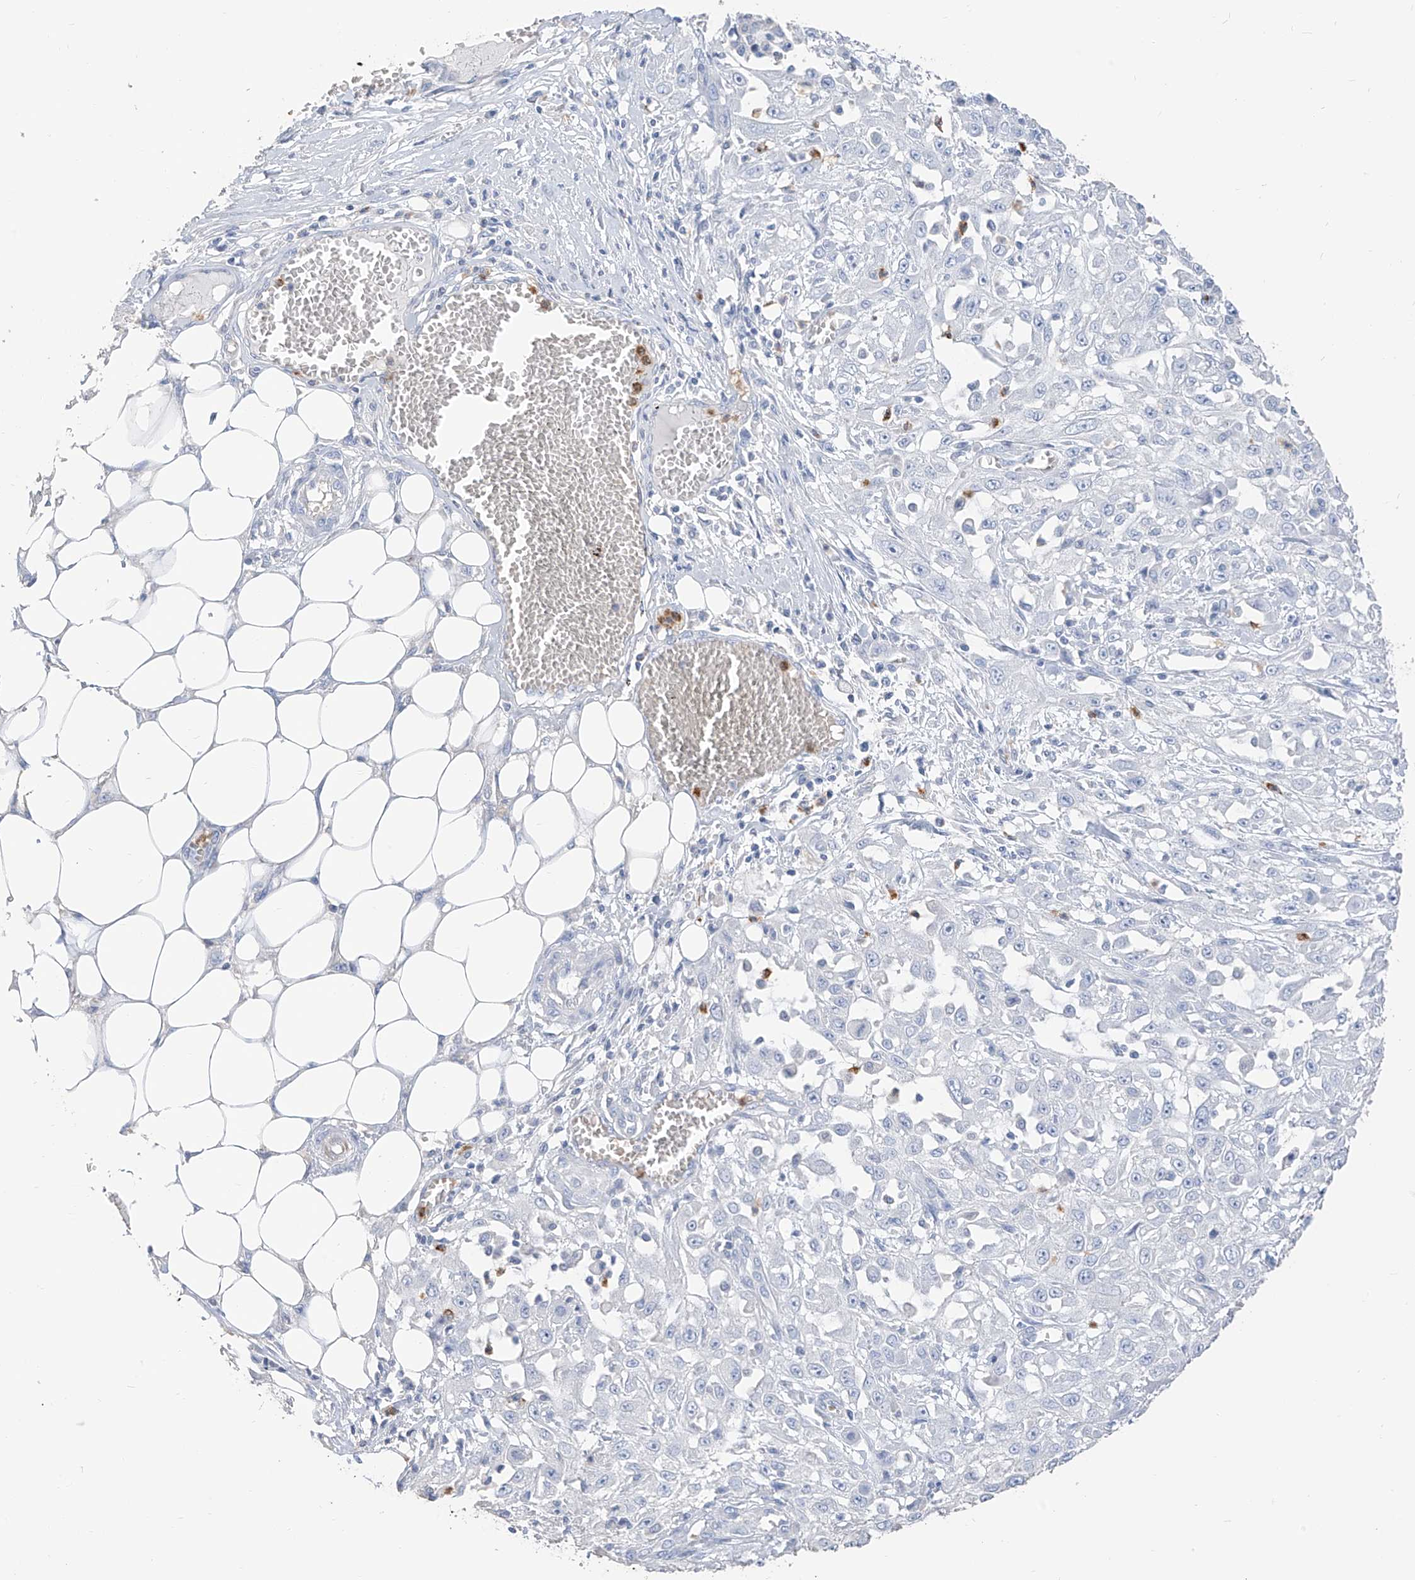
{"staining": {"intensity": "negative", "quantity": "none", "location": "none"}, "tissue": "skin cancer", "cell_type": "Tumor cells", "image_type": "cancer", "snomed": [{"axis": "morphology", "description": "Squamous cell carcinoma, NOS"}, {"axis": "morphology", "description": "Squamous cell carcinoma, metastatic, NOS"}, {"axis": "topography", "description": "Skin"}, {"axis": "topography", "description": "Lymph node"}], "caption": "Tumor cells are negative for brown protein staining in skin cancer (squamous cell carcinoma).", "gene": "PAFAH1B3", "patient": {"sex": "male", "age": 75}}